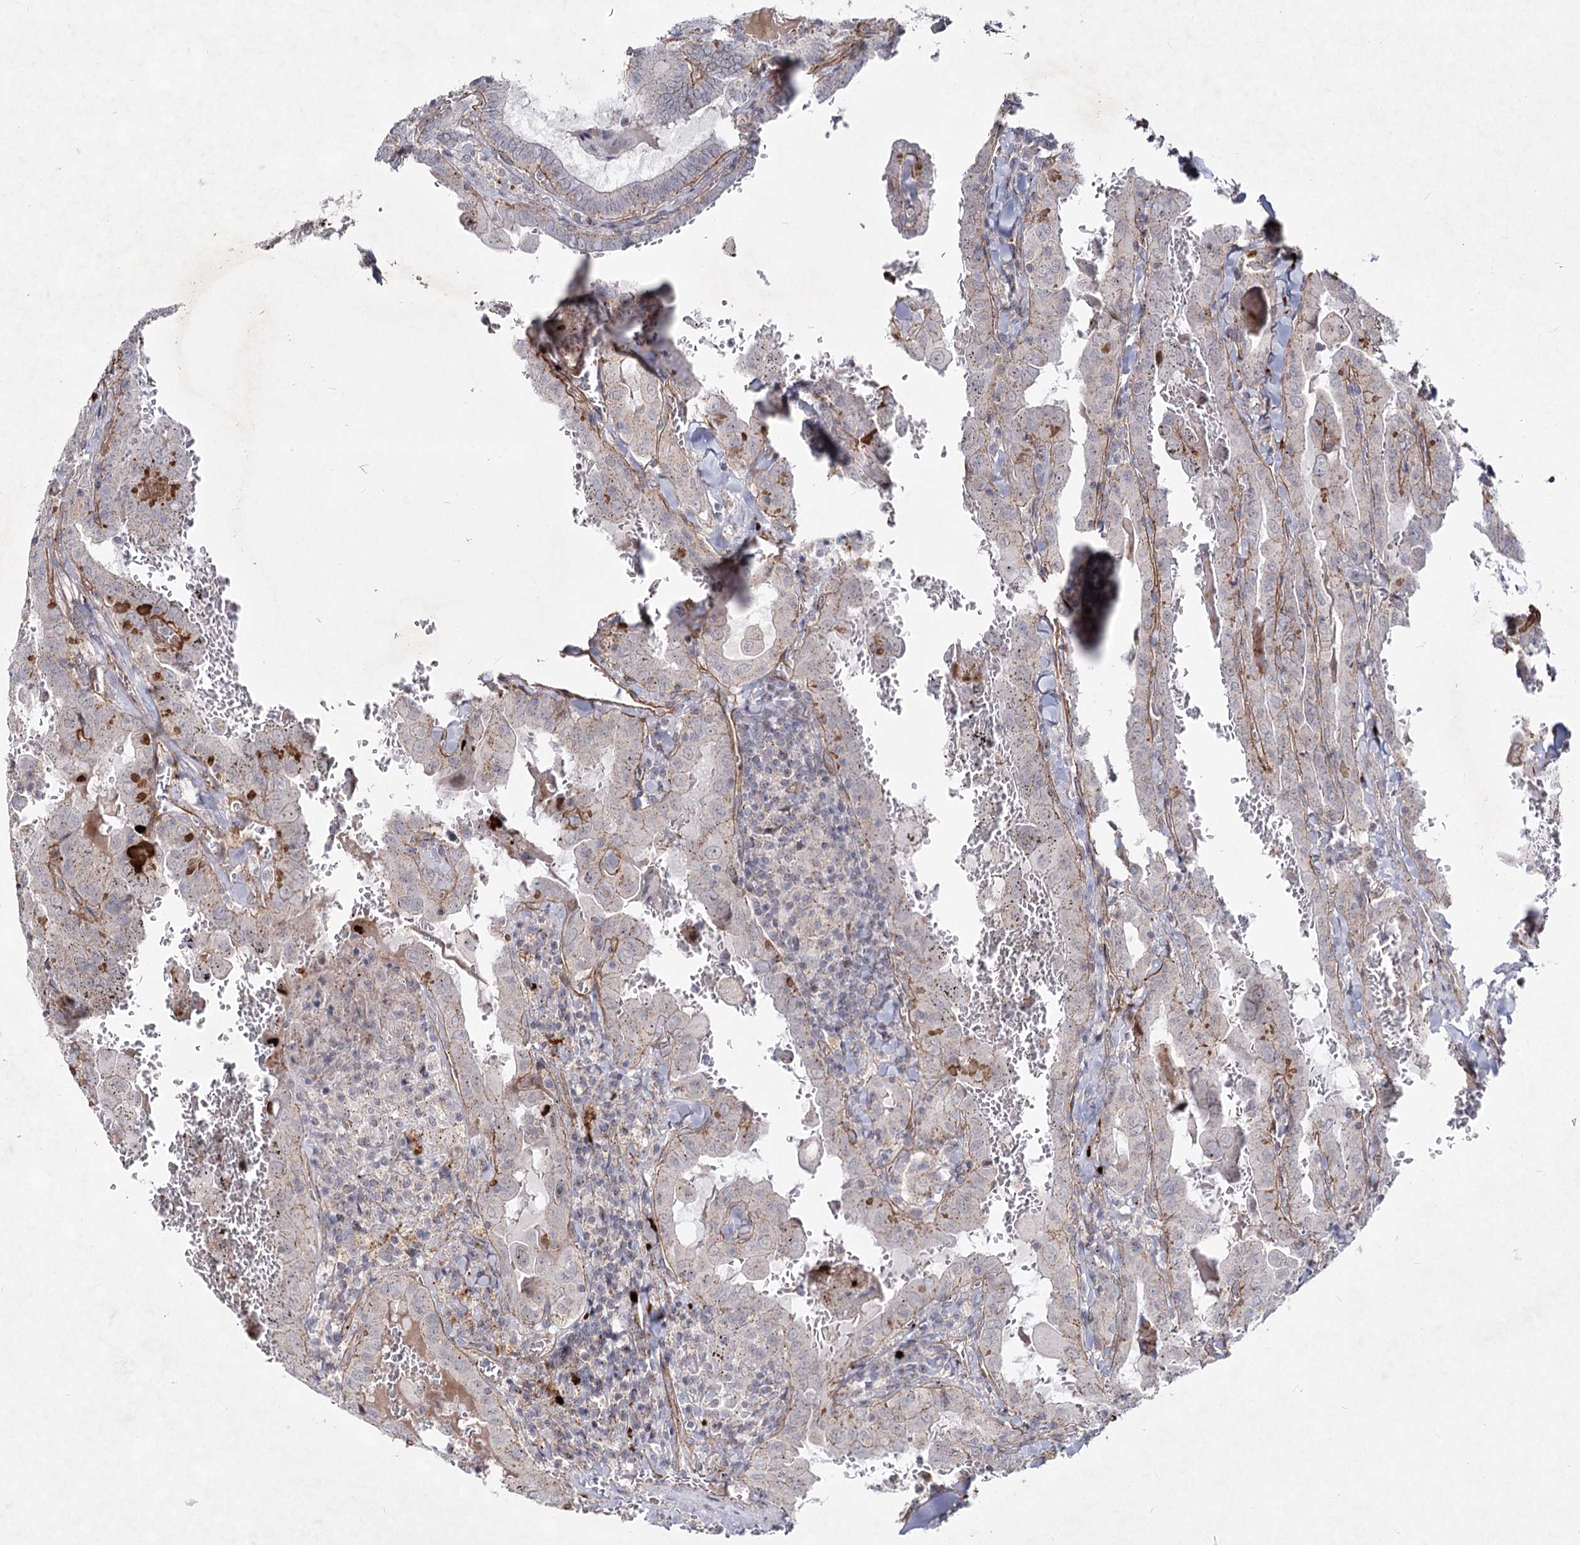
{"staining": {"intensity": "negative", "quantity": "none", "location": "none"}, "tissue": "thyroid cancer", "cell_type": "Tumor cells", "image_type": "cancer", "snomed": [{"axis": "morphology", "description": "Papillary adenocarcinoma, NOS"}, {"axis": "topography", "description": "Thyroid gland"}], "caption": "The immunohistochemistry (IHC) image has no significant staining in tumor cells of thyroid papillary adenocarcinoma tissue.", "gene": "ATL2", "patient": {"sex": "female", "age": 72}}